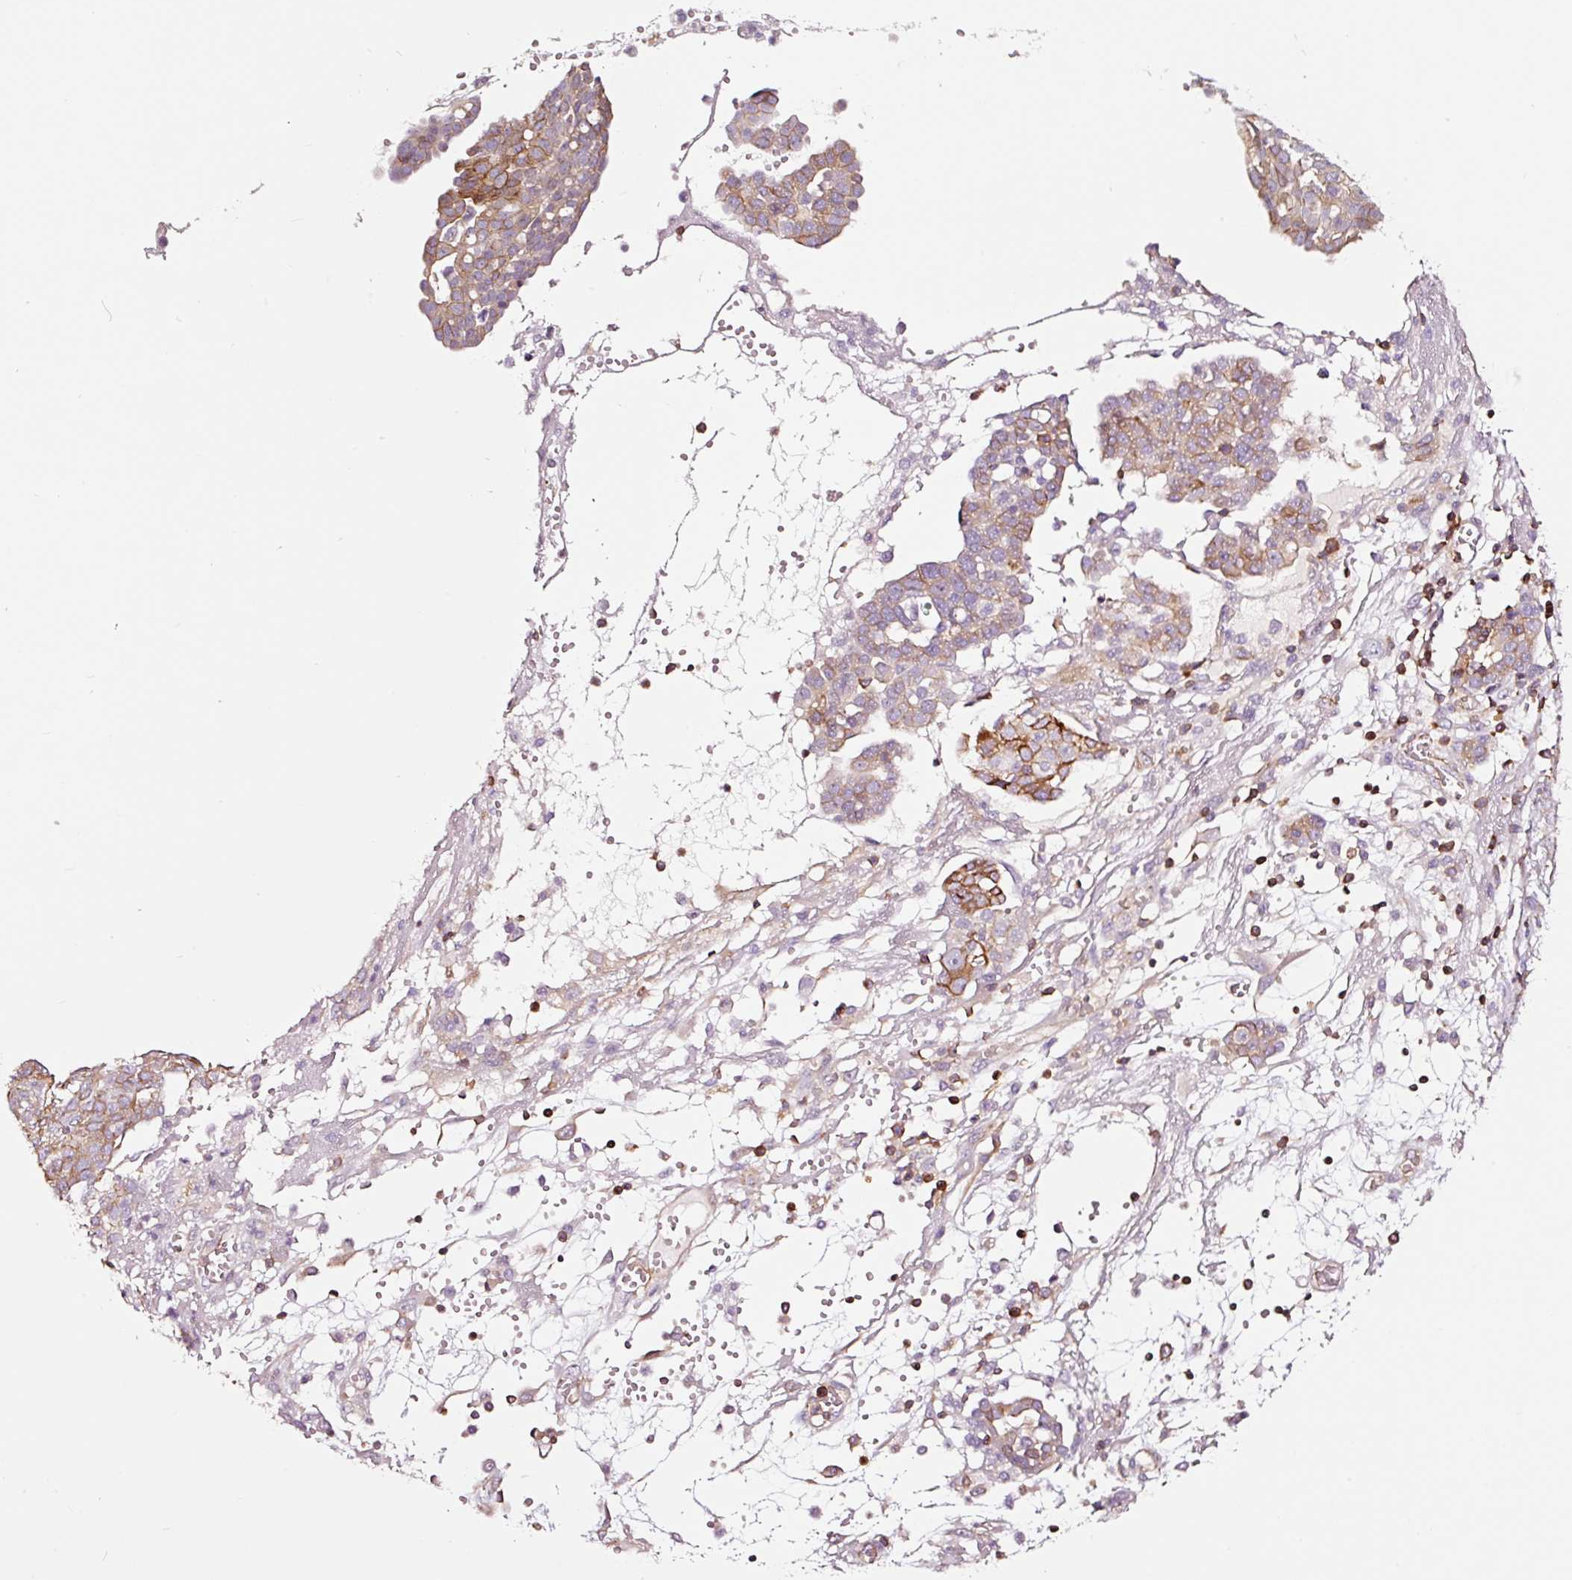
{"staining": {"intensity": "moderate", "quantity": "25%-75%", "location": "cytoplasmic/membranous"}, "tissue": "ovarian cancer", "cell_type": "Tumor cells", "image_type": "cancer", "snomed": [{"axis": "morphology", "description": "Cystadenocarcinoma, serous, NOS"}, {"axis": "topography", "description": "Soft tissue"}, {"axis": "topography", "description": "Ovary"}], "caption": "A histopathology image showing moderate cytoplasmic/membranous staining in about 25%-75% of tumor cells in ovarian cancer (serous cystadenocarcinoma), as visualized by brown immunohistochemical staining.", "gene": "ADD3", "patient": {"sex": "female", "age": 57}}